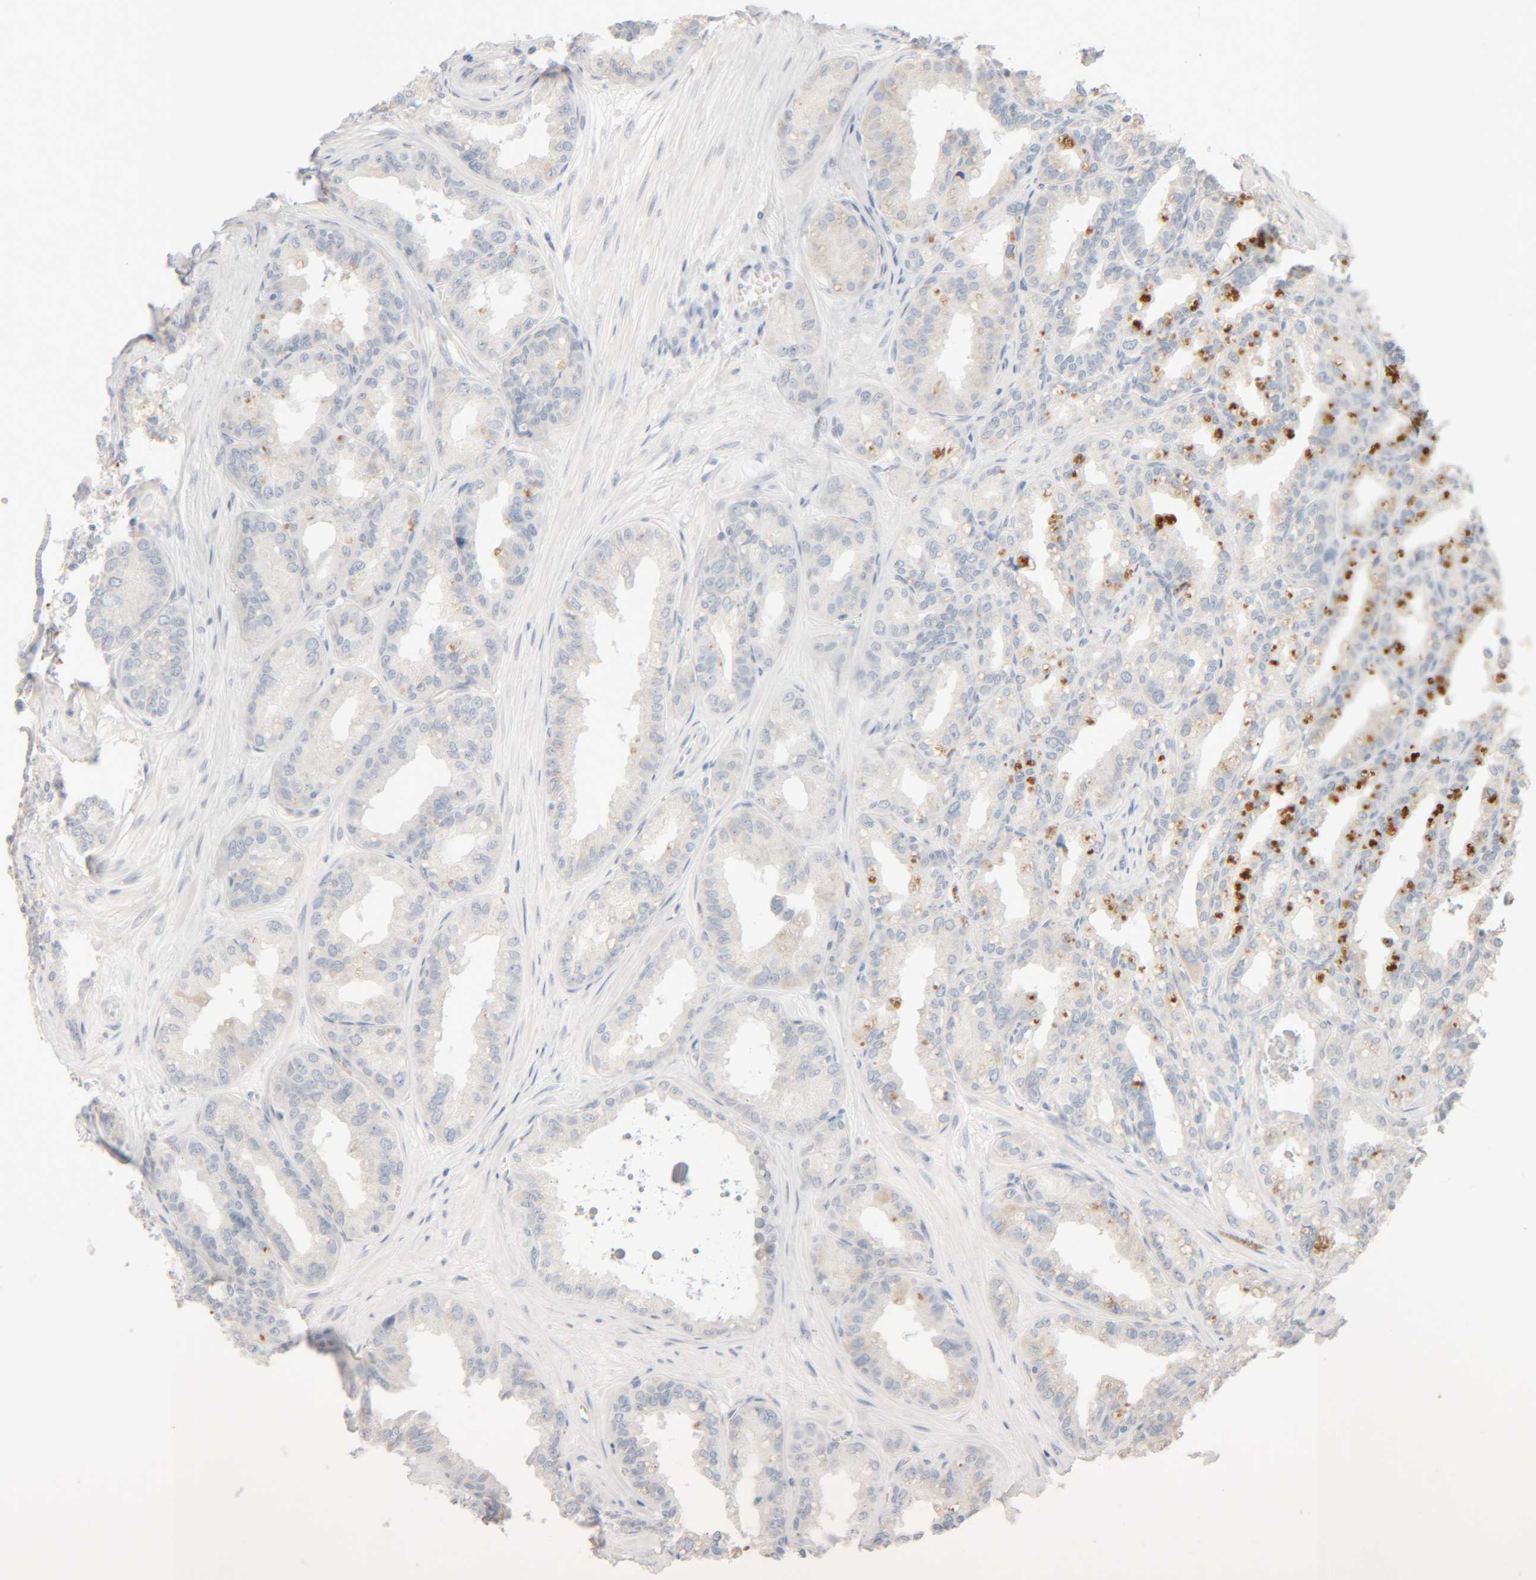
{"staining": {"intensity": "moderate", "quantity": "<25%", "location": "cytoplasmic/membranous"}, "tissue": "seminal vesicle", "cell_type": "Glandular cells", "image_type": "normal", "snomed": [{"axis": "morphology", "description": "Normal tissue, NOS"}, {"axis": "topography", "description": "Prostate"}, {"axis": "topography", "description": "Seminal veicle"}], "caption": "A high-resolution histopathology image shows immunohistochemistry staining of benign seminal vesicle, which demonstrates moderate cytoplasmic/membranous expression in approximately <25% of glandular cells. (DAB (3,3'-diaminobenzidine) IHC, brown staining for protein, blue staining for nuclei).", "gene": "RIDA", "patient": {"sex": "male", "age": 51}}